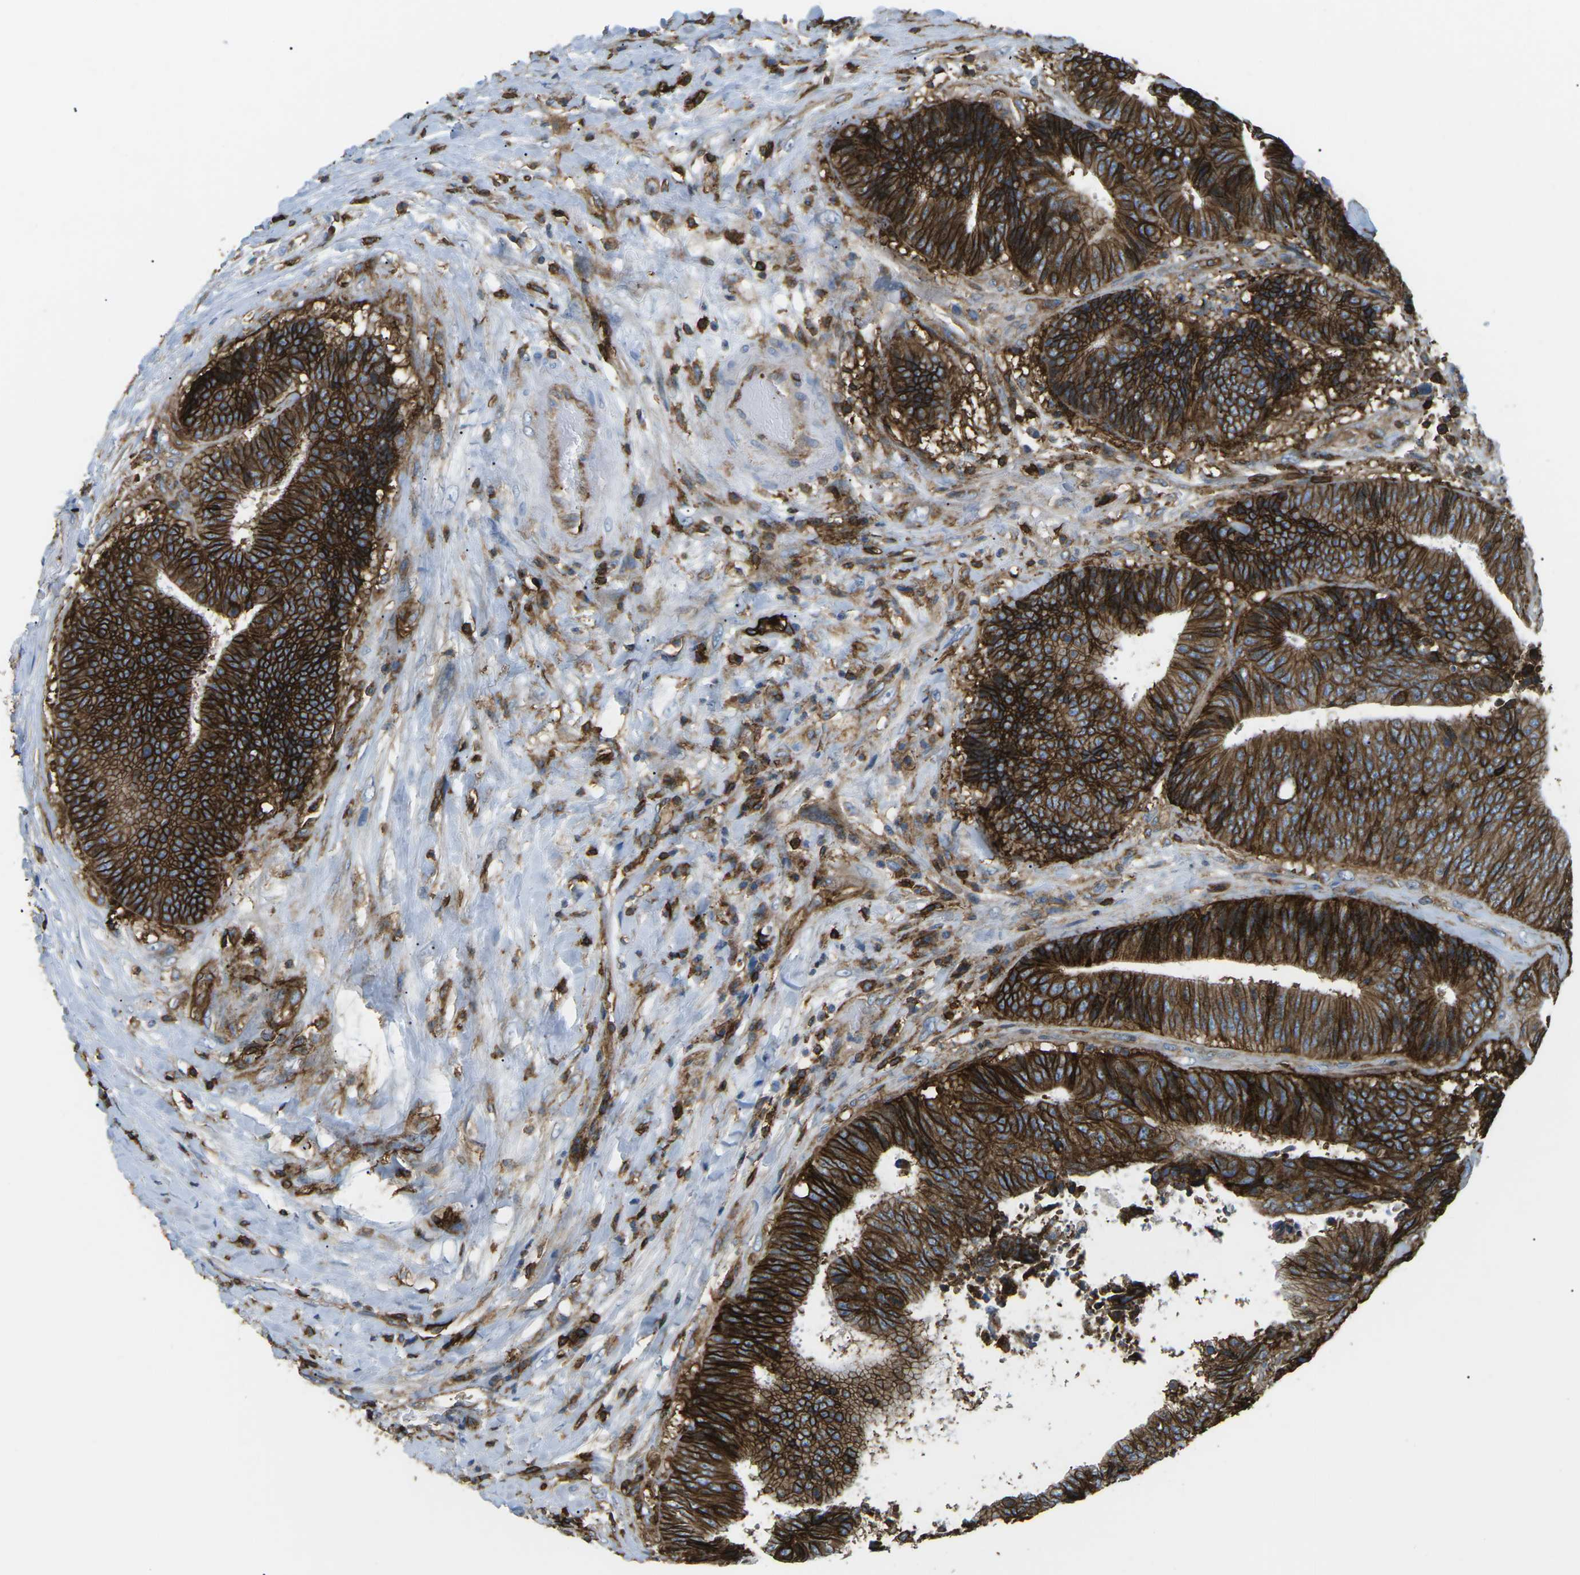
{"staining": {"intensity": "strong", "quantity": ">75%", "location": "cytoplasmic/membranous"}, "tissue": "colorectal cancer", "cell_type": "Tumor cells", "image_type": "cancer", "snomed": [{"axis": "morphology", "description": "Adenocarcinoma, NOS"}, {"axis": "topography", "description": "Rectum"}], "caption": "IHC photomicrograph of colorectal adenocarcinoma stained for a protein (brown), which displays high levels of strong cytoplasmic/membranous expression in approximately >75% of tumor cells.", "gene": "HLA-B", "patient": {"sex": "male", "age": 72}}